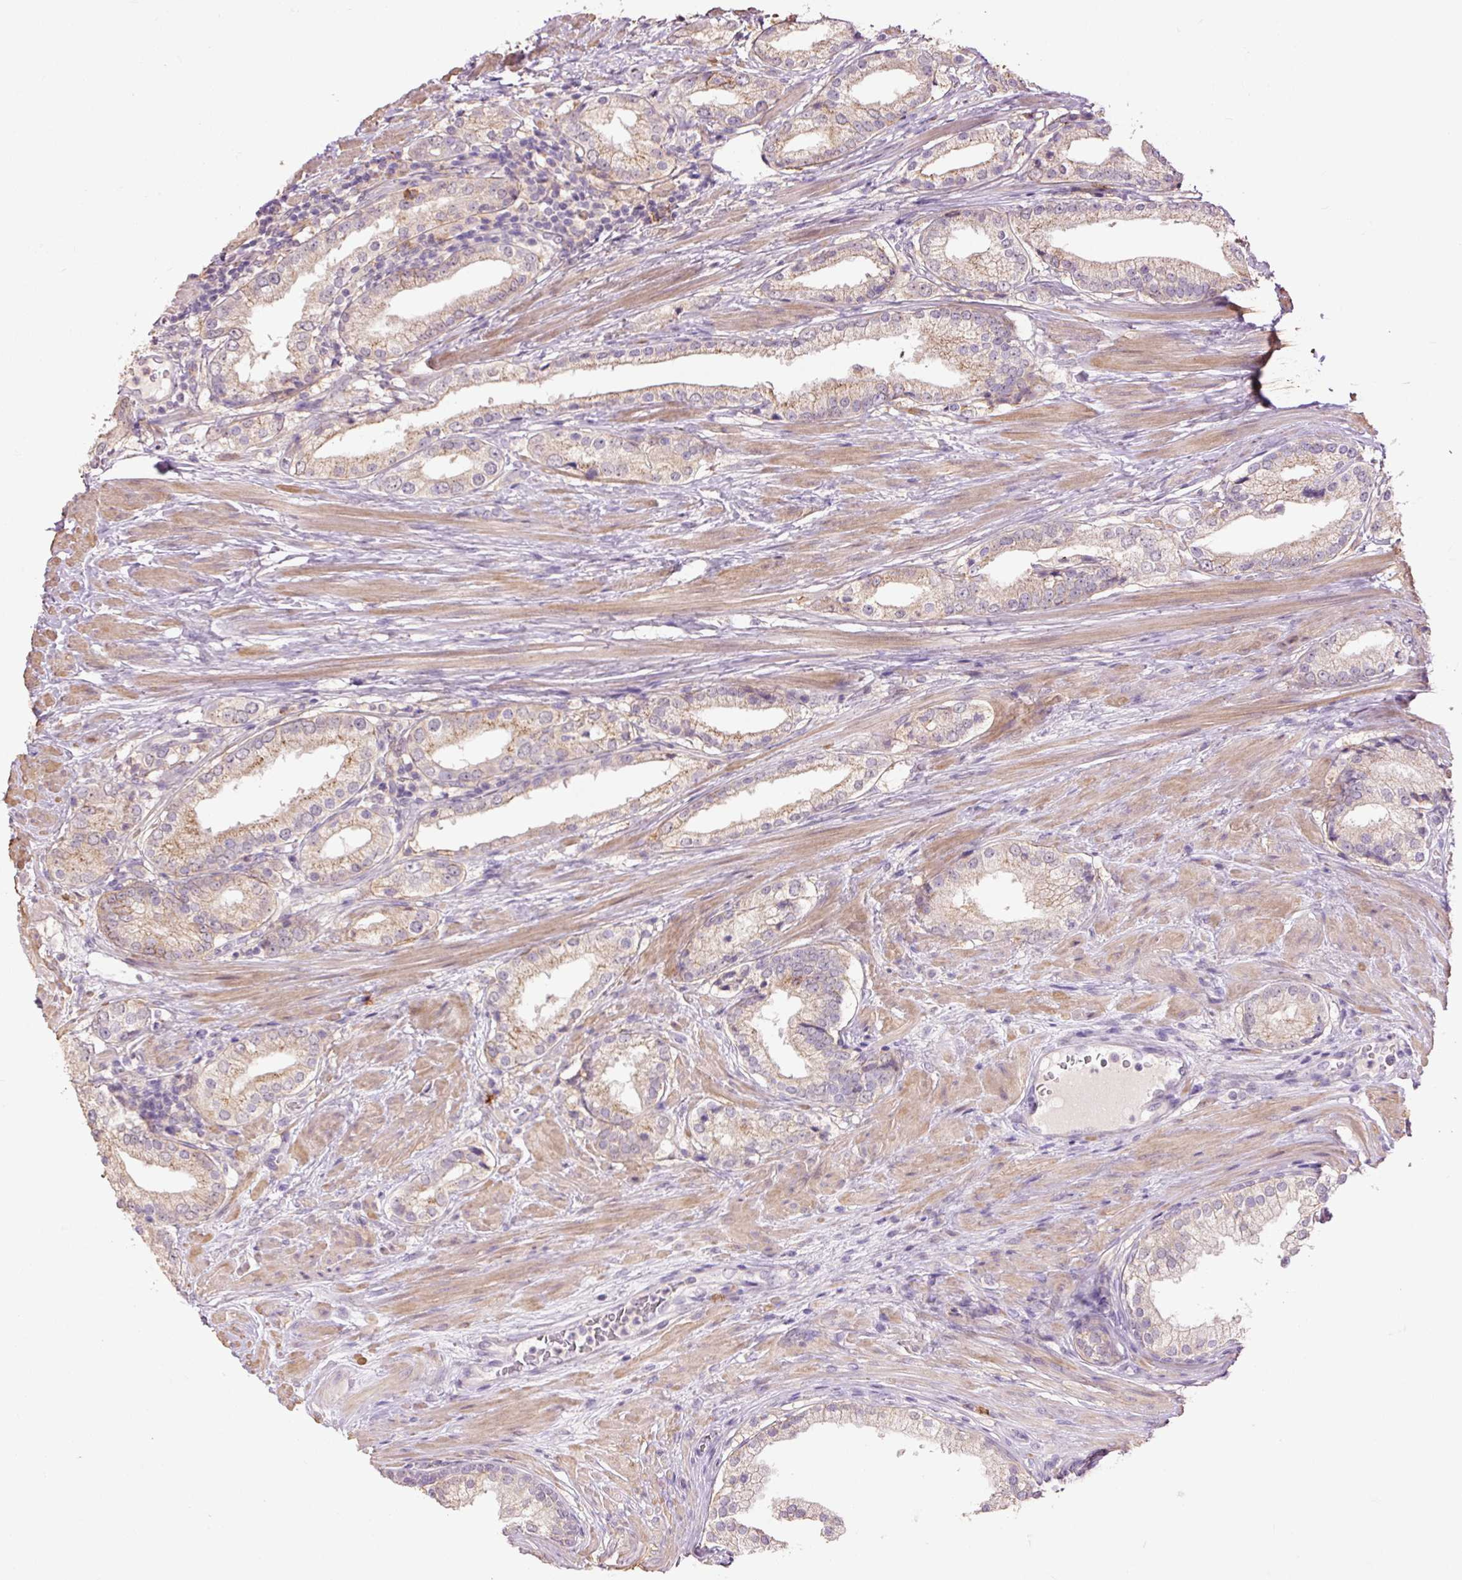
{"staining": {"intensity": "weak", "quantity": "25%-75%", "location": "cytoplasmic/membranous"}, "tissue": "prostate cancer", "cell_type": "Tumor cells", "image_type": "cancer", "snomed": [{"axis": "morphology", "description": "Adenocarcinoma, Low grade"}, {"axis": "topography", "description": "Prostate"}], "caption": "IHC of prostate adenocarcinoma (low-grade) demonstrates low levels of weak cytoplasmic/membranous positivity in about 25%-75% of tumor cells.", "gene": "SLC1A4", "patient": {"sex": "male", "age": 58}}